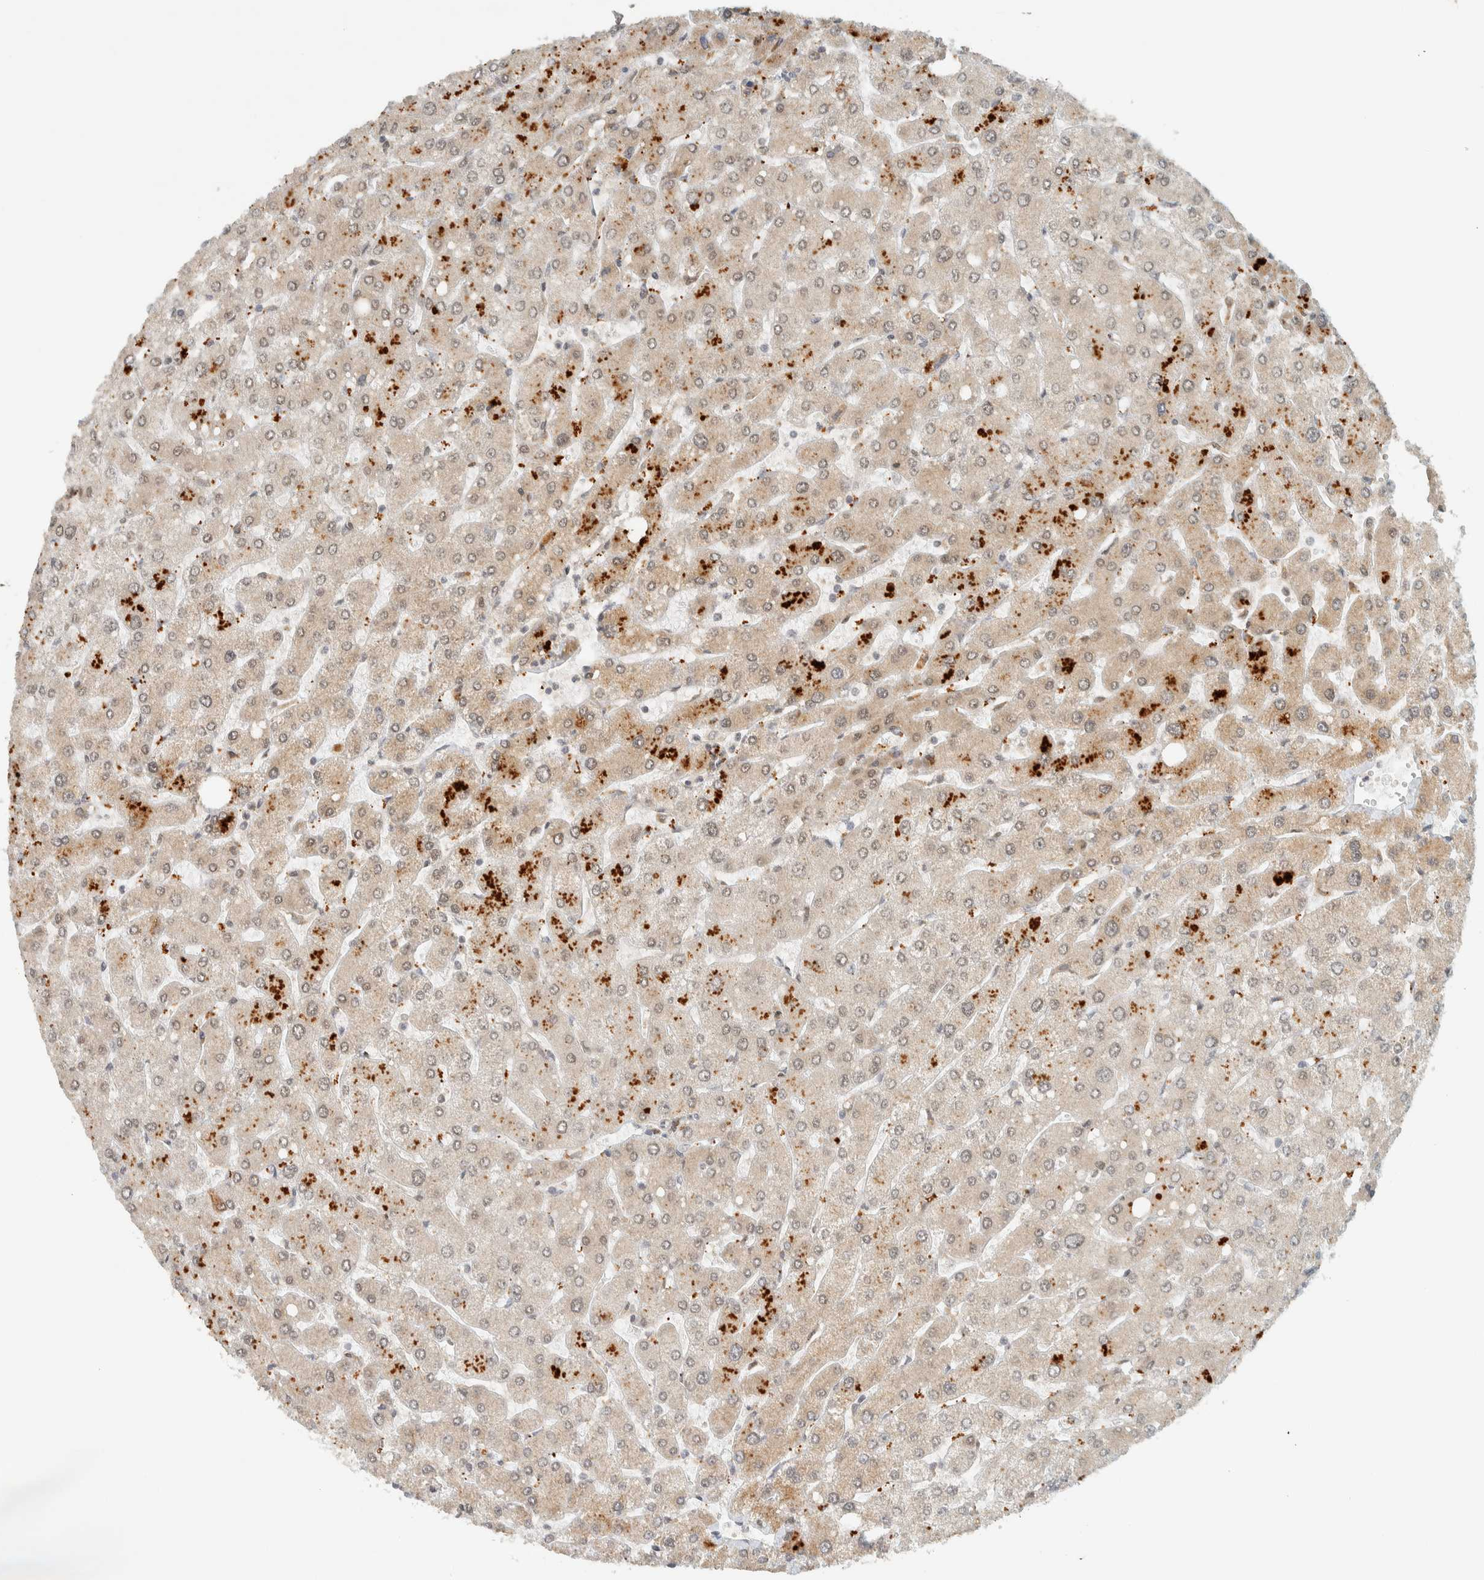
{"staining": {"intensity": "negative", "quantity": "none", "location": "none"}, "tissue": "liver", "cell_type": "Cholangiocytes", "image_type": "normal", "snomed": [{"axis": "morphology", "description": "Normal tissue, NOS"}, {"axis": "topography", "description": "Liver"}], "caption": "Photomicrograph shows no protein positivity in cholangiocytes of unremarkable liver.", "gene": "ITPRID1", "patient": {"sex": "male", "age": 55}}